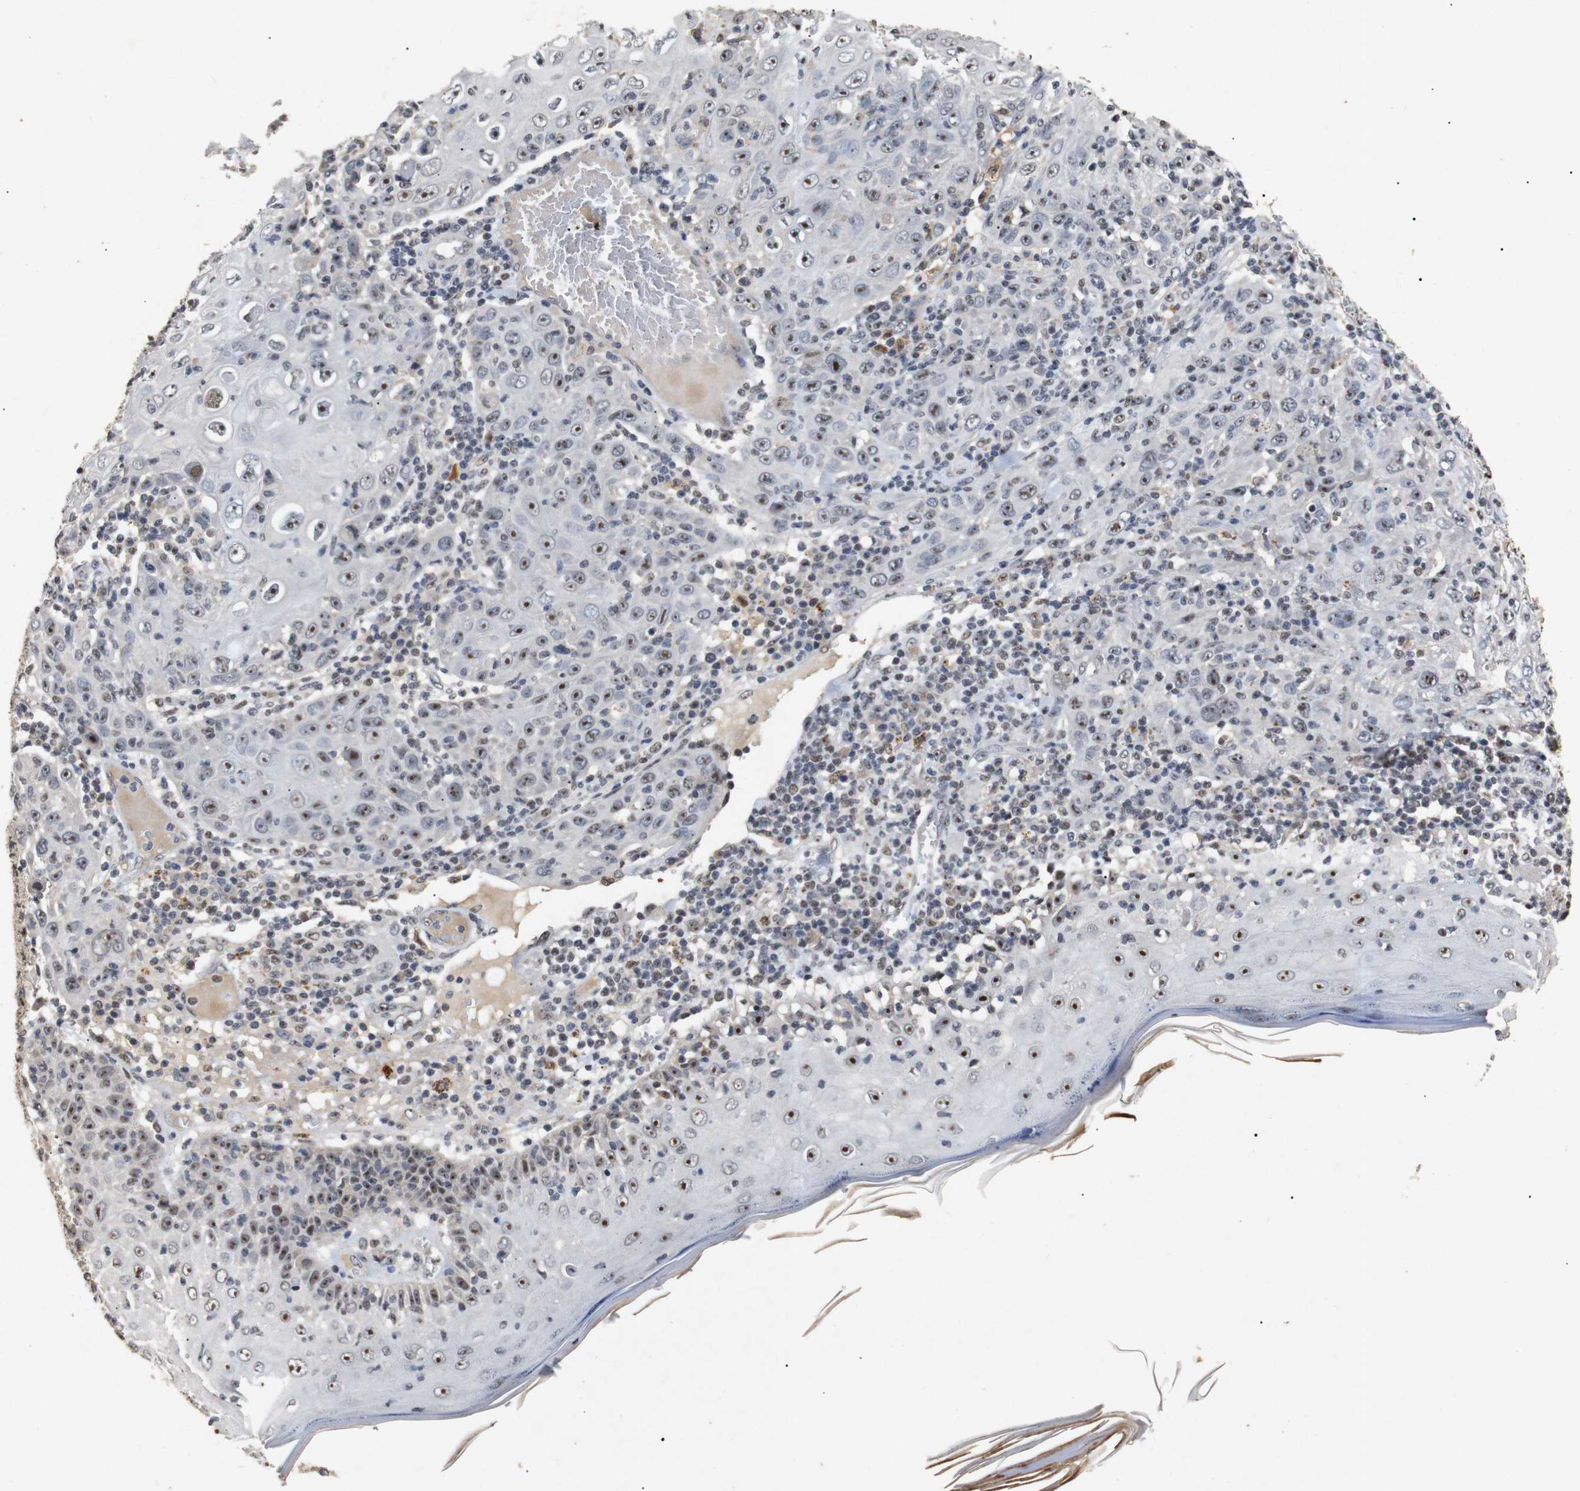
{"staining": {"intensity": "moderate", "quantity": ">75%", "location": "nuclear"}, "tissue": "skin cancer", "cell_type": "Tumor cells", "image_type": "cancer", "snomed": [{"axis": "morphology", "description": "Squamous cell carcinoma, NOS"}, {"axis": "topography", "description": "Skin"}], "caption": "Skin cancer (squamous cell carcinoma) stained for a protein (brown) demonstrates moderate nuclear positive positivity in about >75% of tumor cells.", "gene": "PARN", "patient": {"sex": "female", "age": 88}}